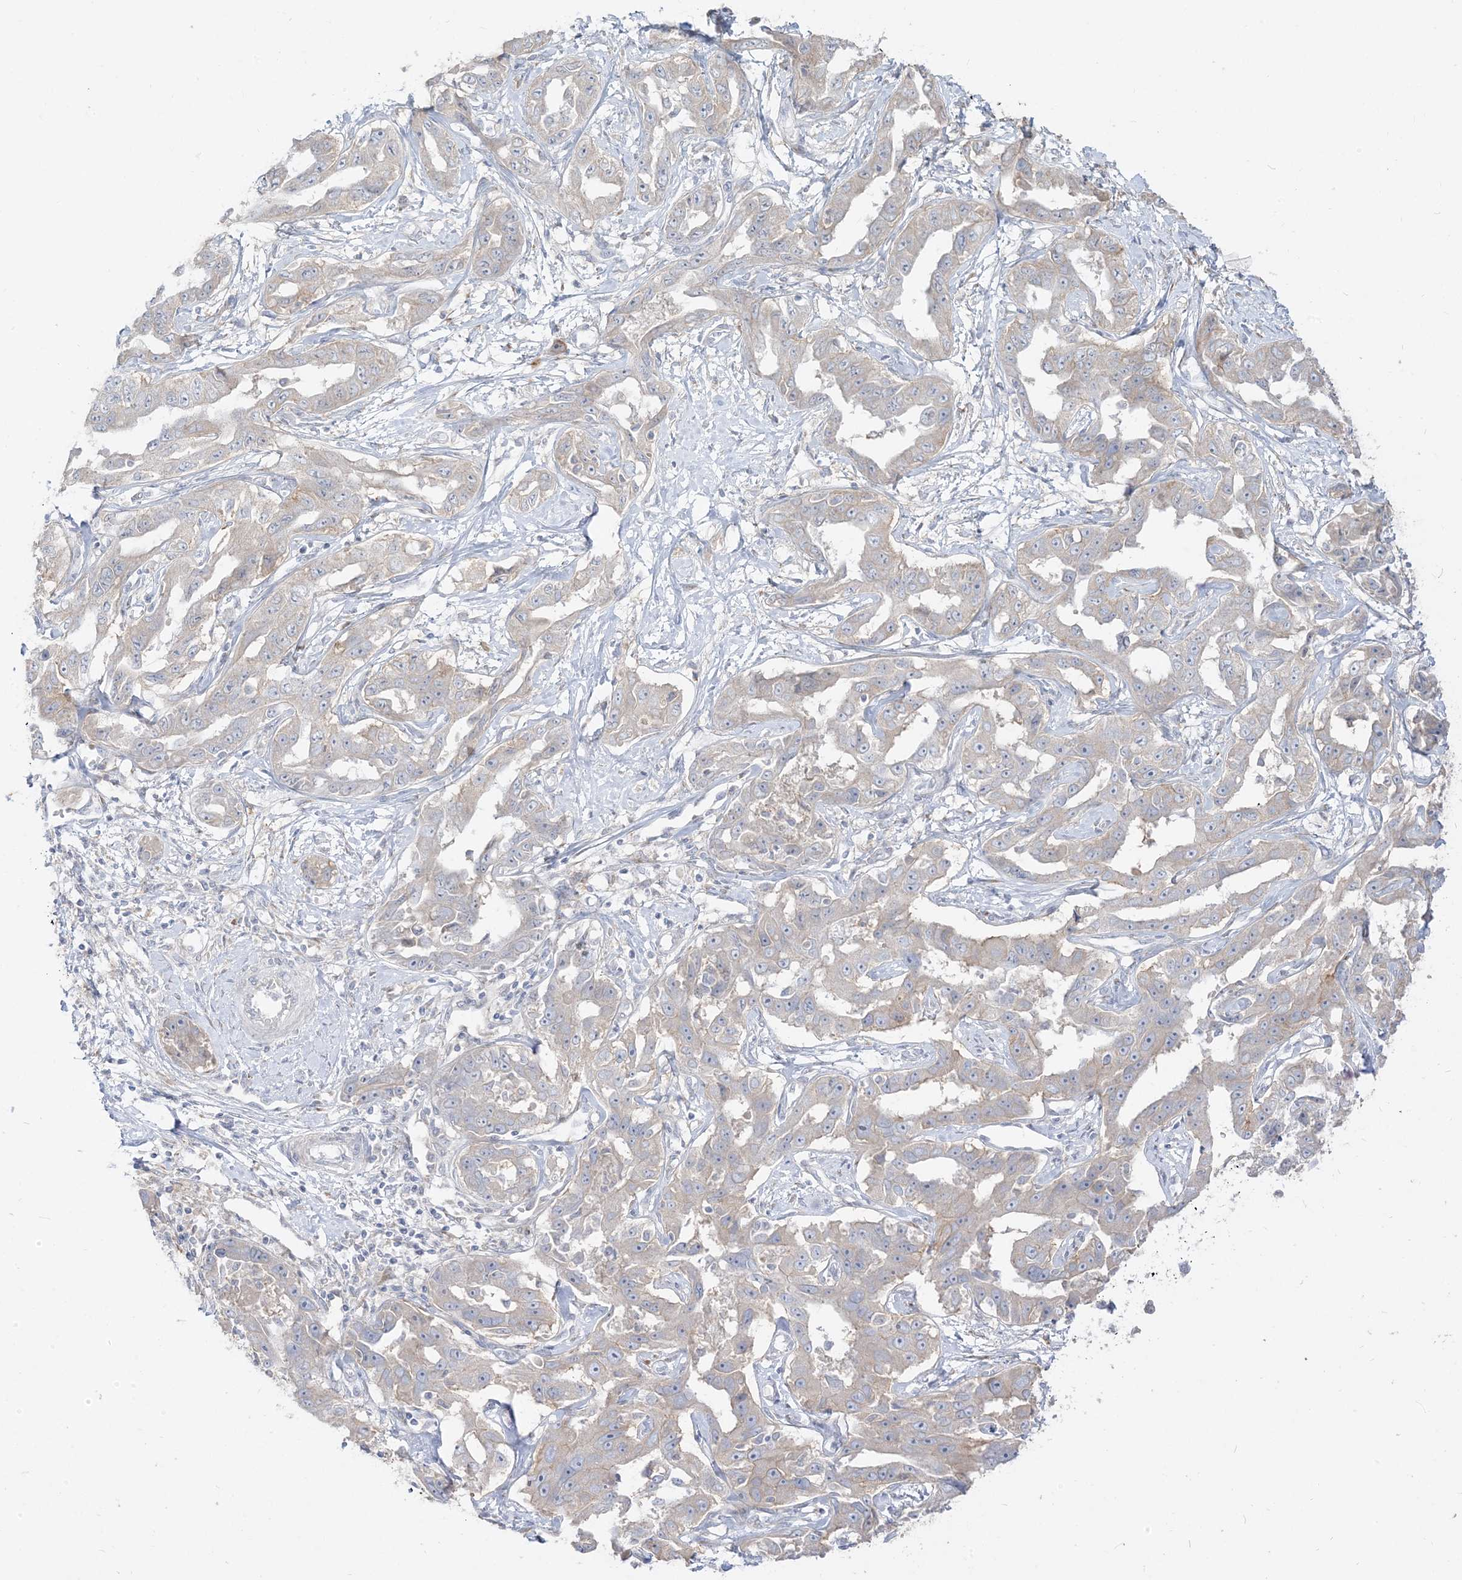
{"staining": {"intensity": "negative", "quantity": "none", "location": "none"}, "tissue": "liver cancer", "cell_type": "Tumor cells", "image_type": "cancer", "snomed": [{"axis": "morphology", "description": "Cholangiocarcinoma"}, {"axis": "topography", "description": "Liver"}], "caption": "Micrograph shows no significant protein positivity in tumor cells of liver cholangiocarcinoma.", "gene": "LOXL3", "patient": {"sex": "male", "age": 59}}